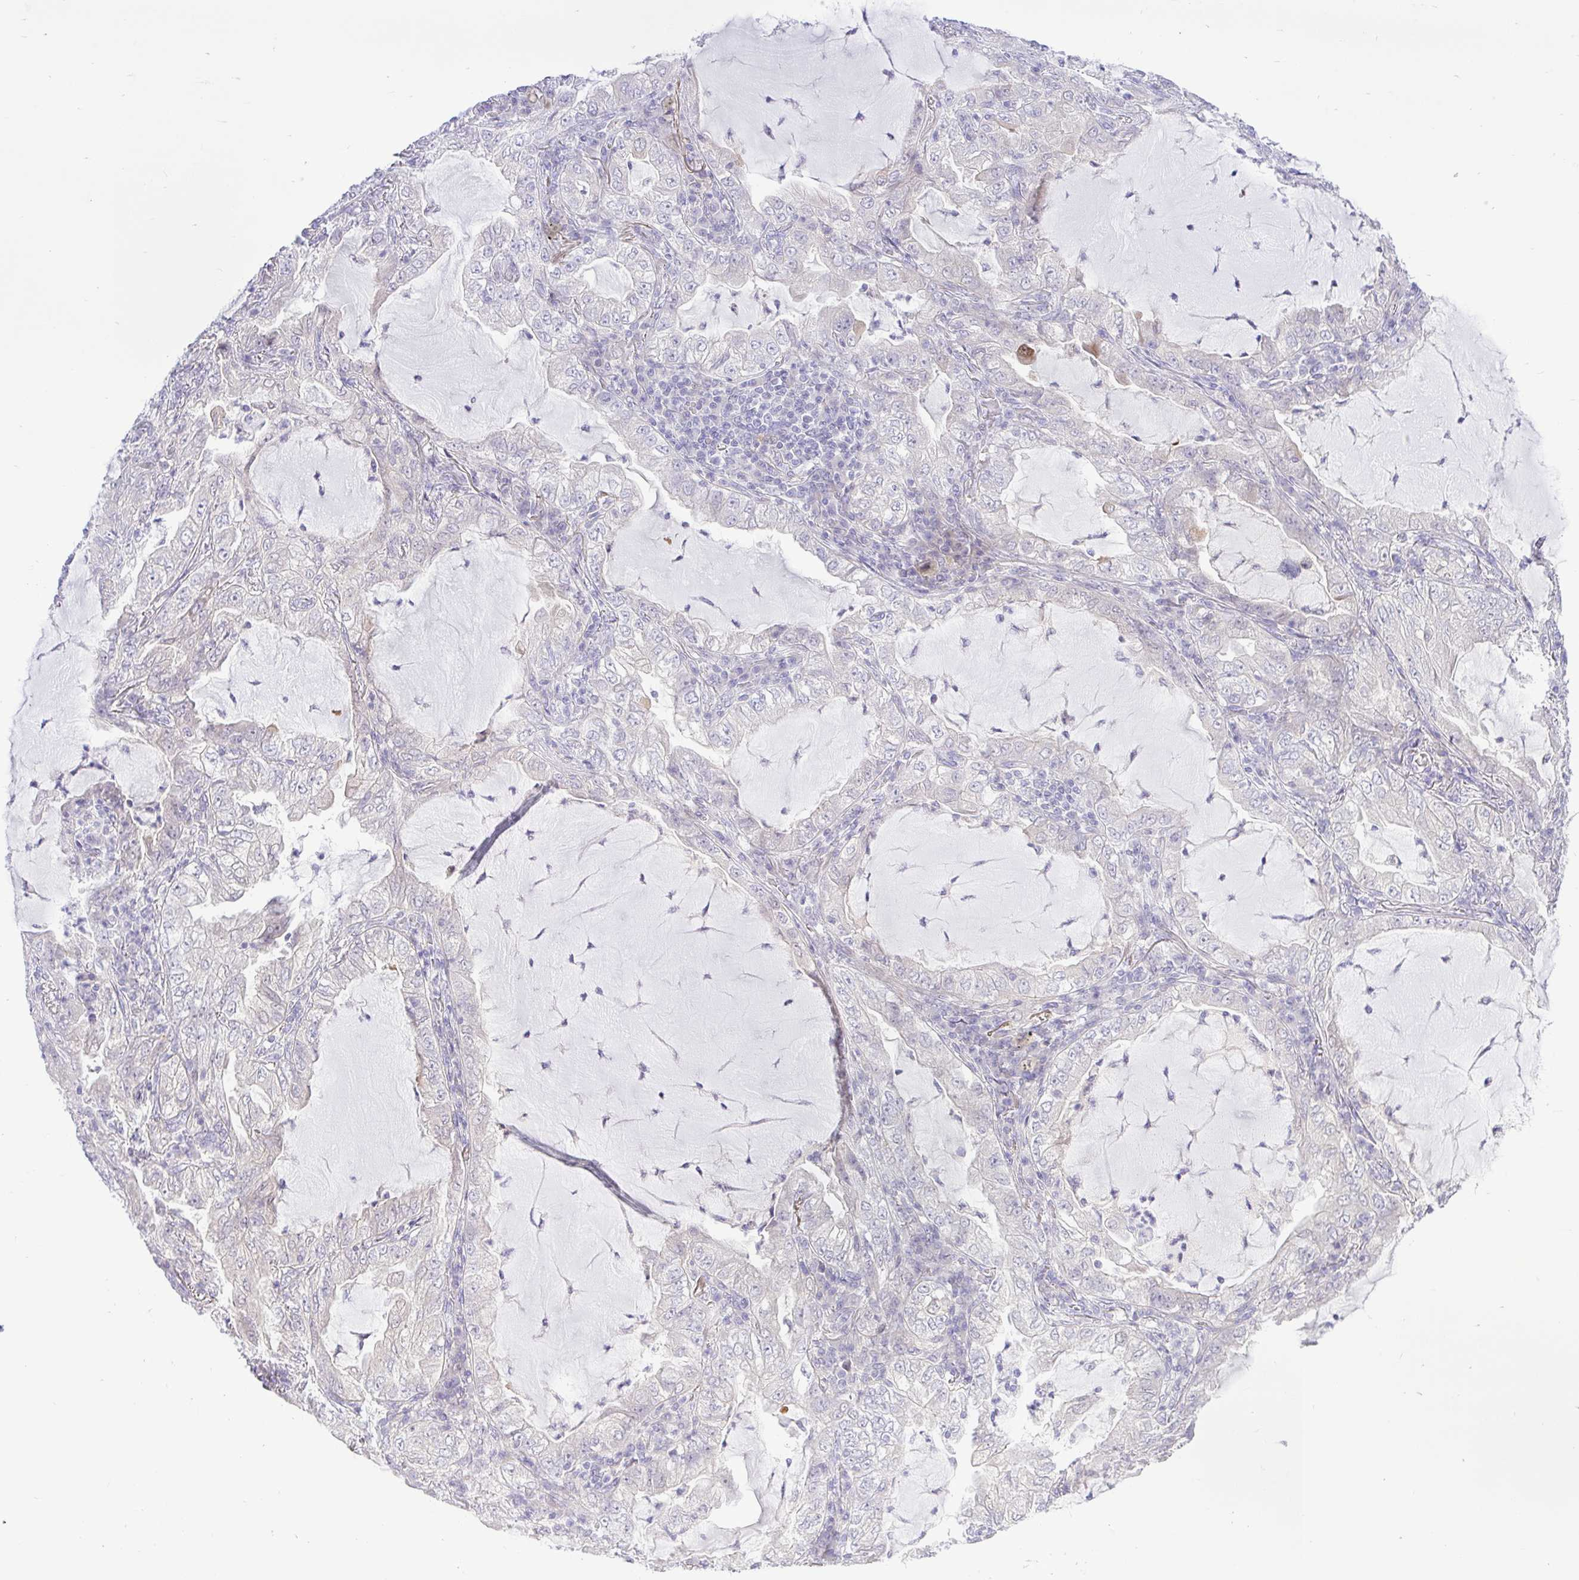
{"staining": {"intensity": "negative", "quantity": "none", "location": "none"}, "tissue": "lung cancer", "cell_type": "Tumor cells", "image_type": "cancer", "snomed": [{"axis": "morphology", "description": "Adenocarcinoma, NOS"}, {"axis": "topography", "description": "Lung"}], "caption": "Image shows no protein staining in tumor cells of lung adenocarcinoma tissue.", "gene": "ZNF101", "patient": {"sex": "female", "age": 73}}